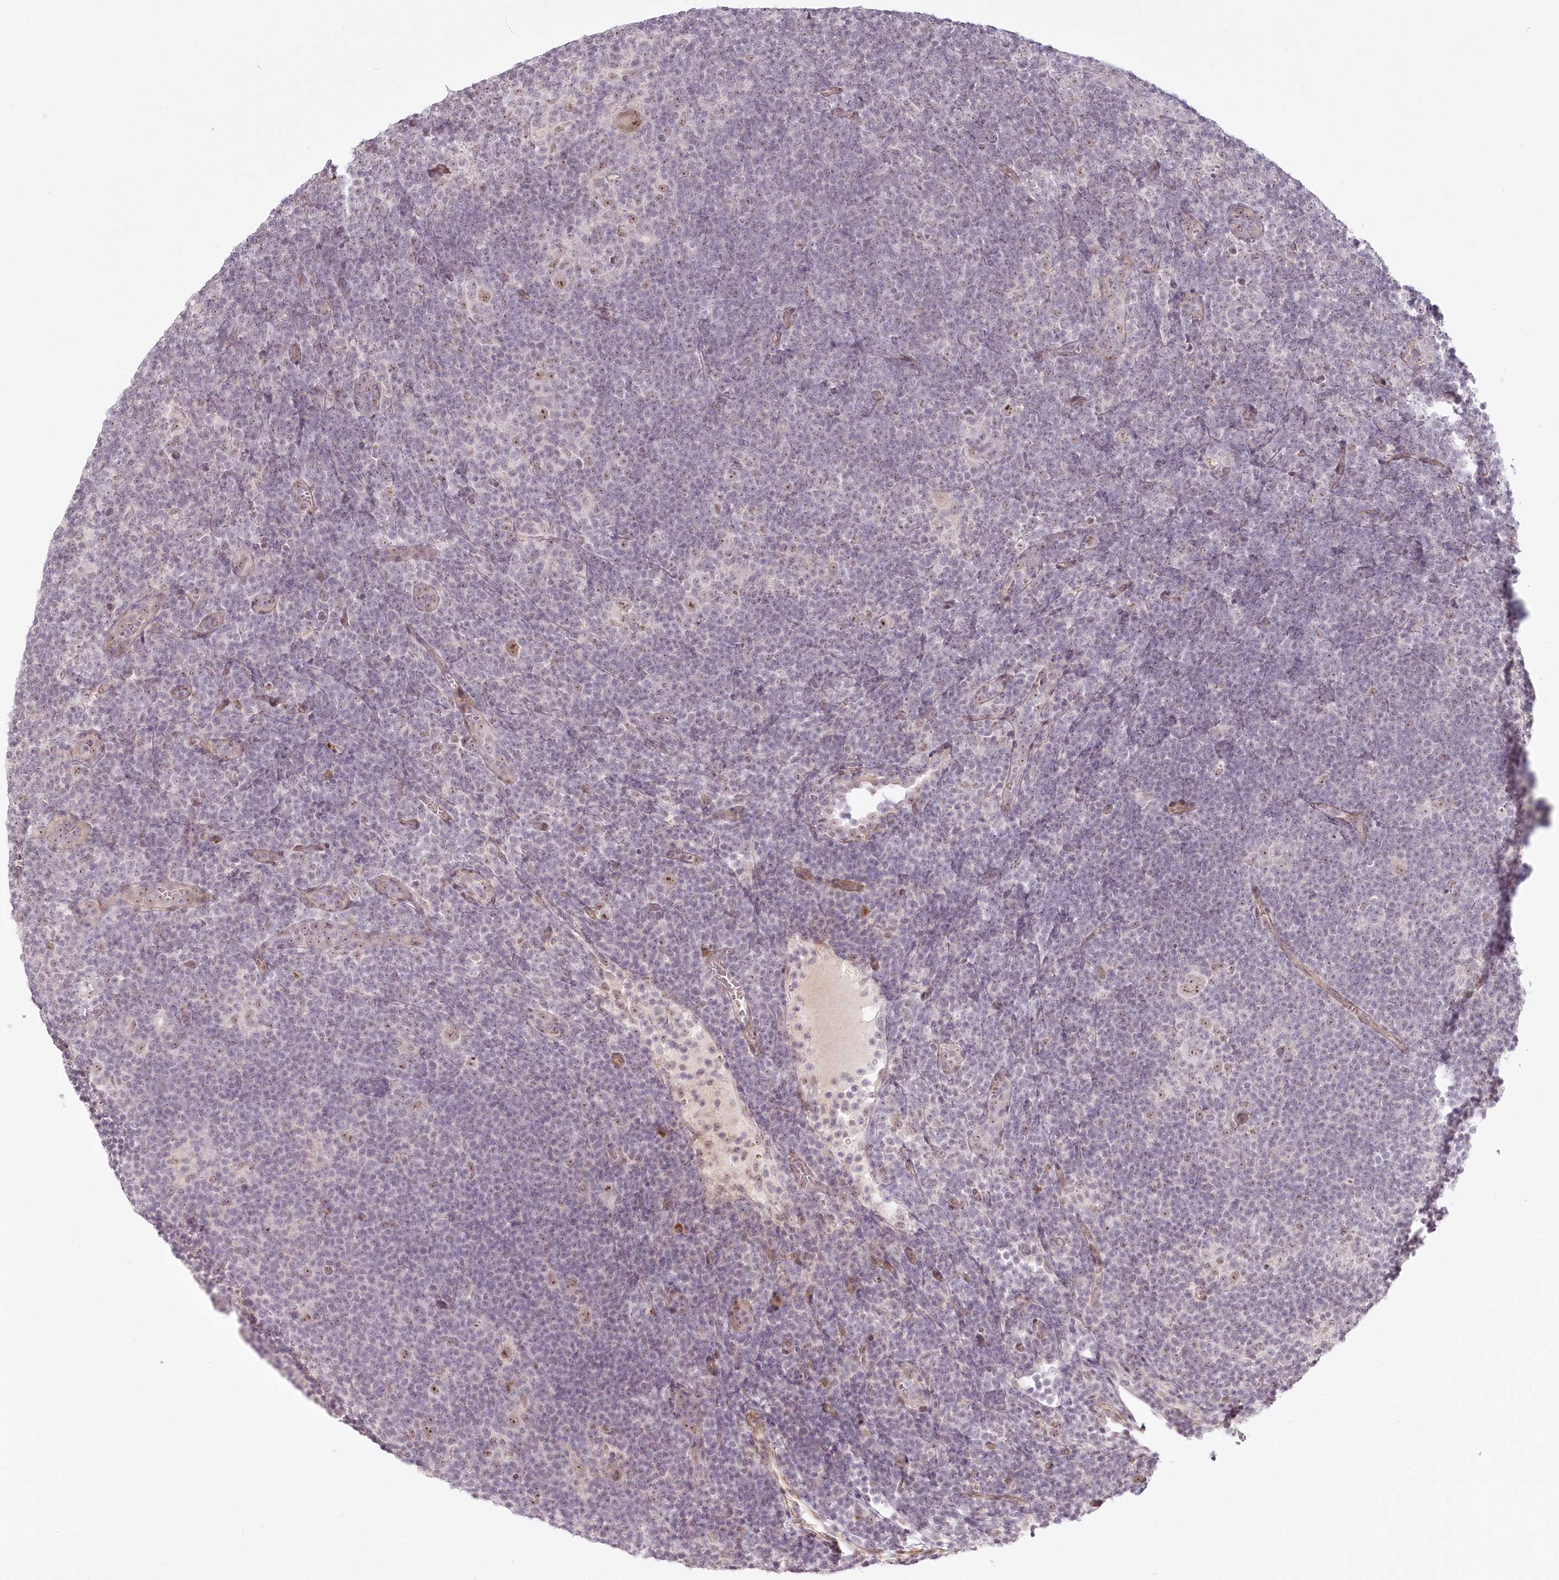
{"staining": {"intensity": "moderate", "quantity": ">75%", "location": "nuclear"}, "tissue": "lymphoma", "cell_type": "Tumor cells", "image_type": "cancer", "snomed": [{"axis": "morphology", "description": "Hodgkin's disease, NOS"}, {"axis": "topography", "description": "Lymph node"}], "caption": "Lymphoma was stained to show a protein in brown. There is medium levels of moderate nuclear expression in about >75% of tumor cells.", "gene": "EXOSC7", "patient": {"sex": "female", "age": 57}}